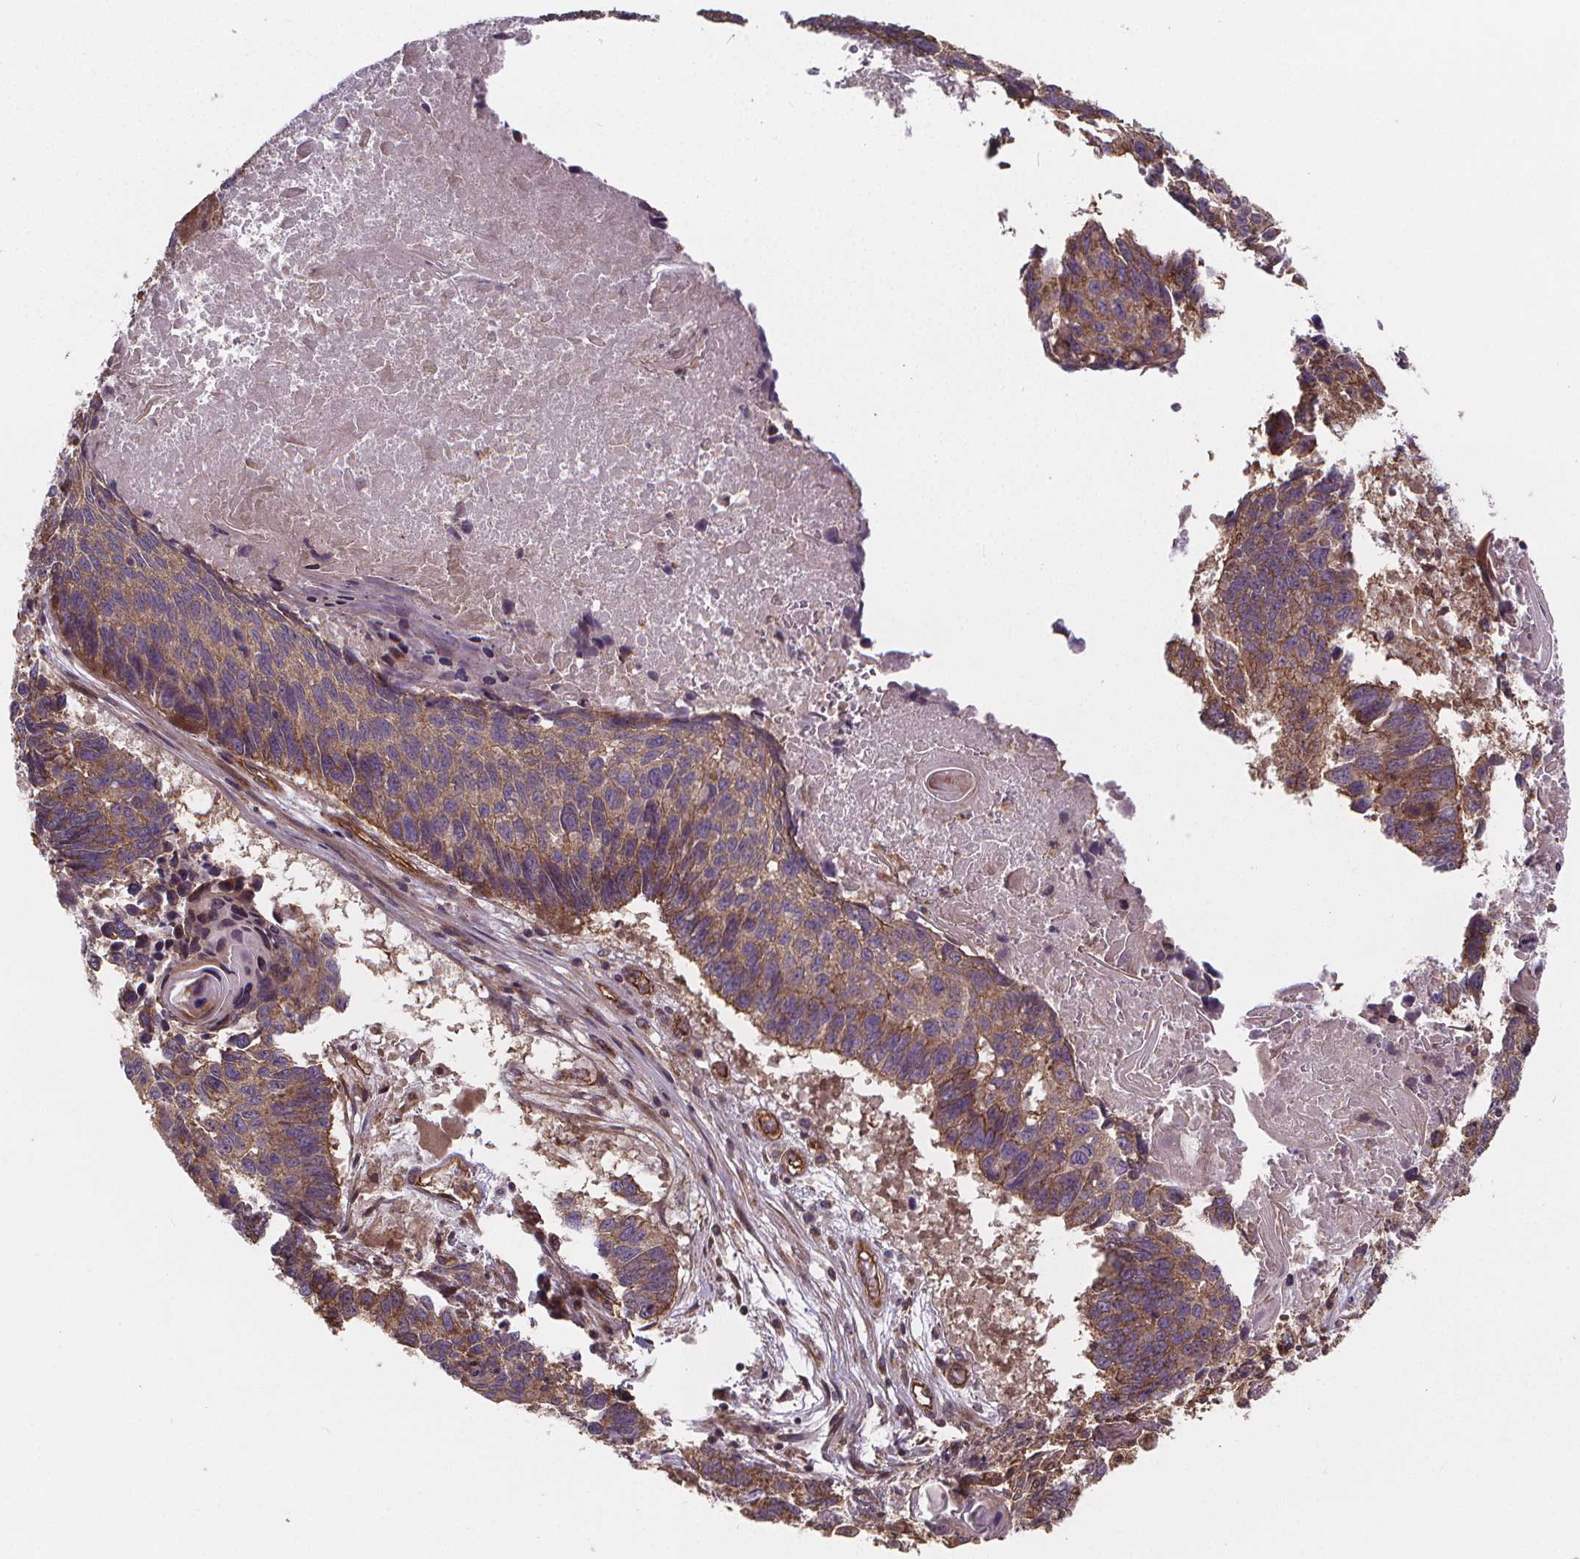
{"staining": {"intensity": "moderate", "quantity": ">75%", "location": "cytoplasmic/membranous"}, "tissue": "lung cancer", "cell_type": "Tumor cells", "image_type": "cancer", "snomed": [{"axis": "morphology", "description": "Squamous cell carcinoma, NOS"}, {"axis": "topography", "description": "Lung"}], "caption": "Human squamous cell carcinoma (lung) stained for a protein (brown) demonstrates moderate cytoplasmic/membranous positive staining in approximately >75% of tumor cells.", "gene": "CLINT1", "patient": {"sex": "male", "age": 73}}